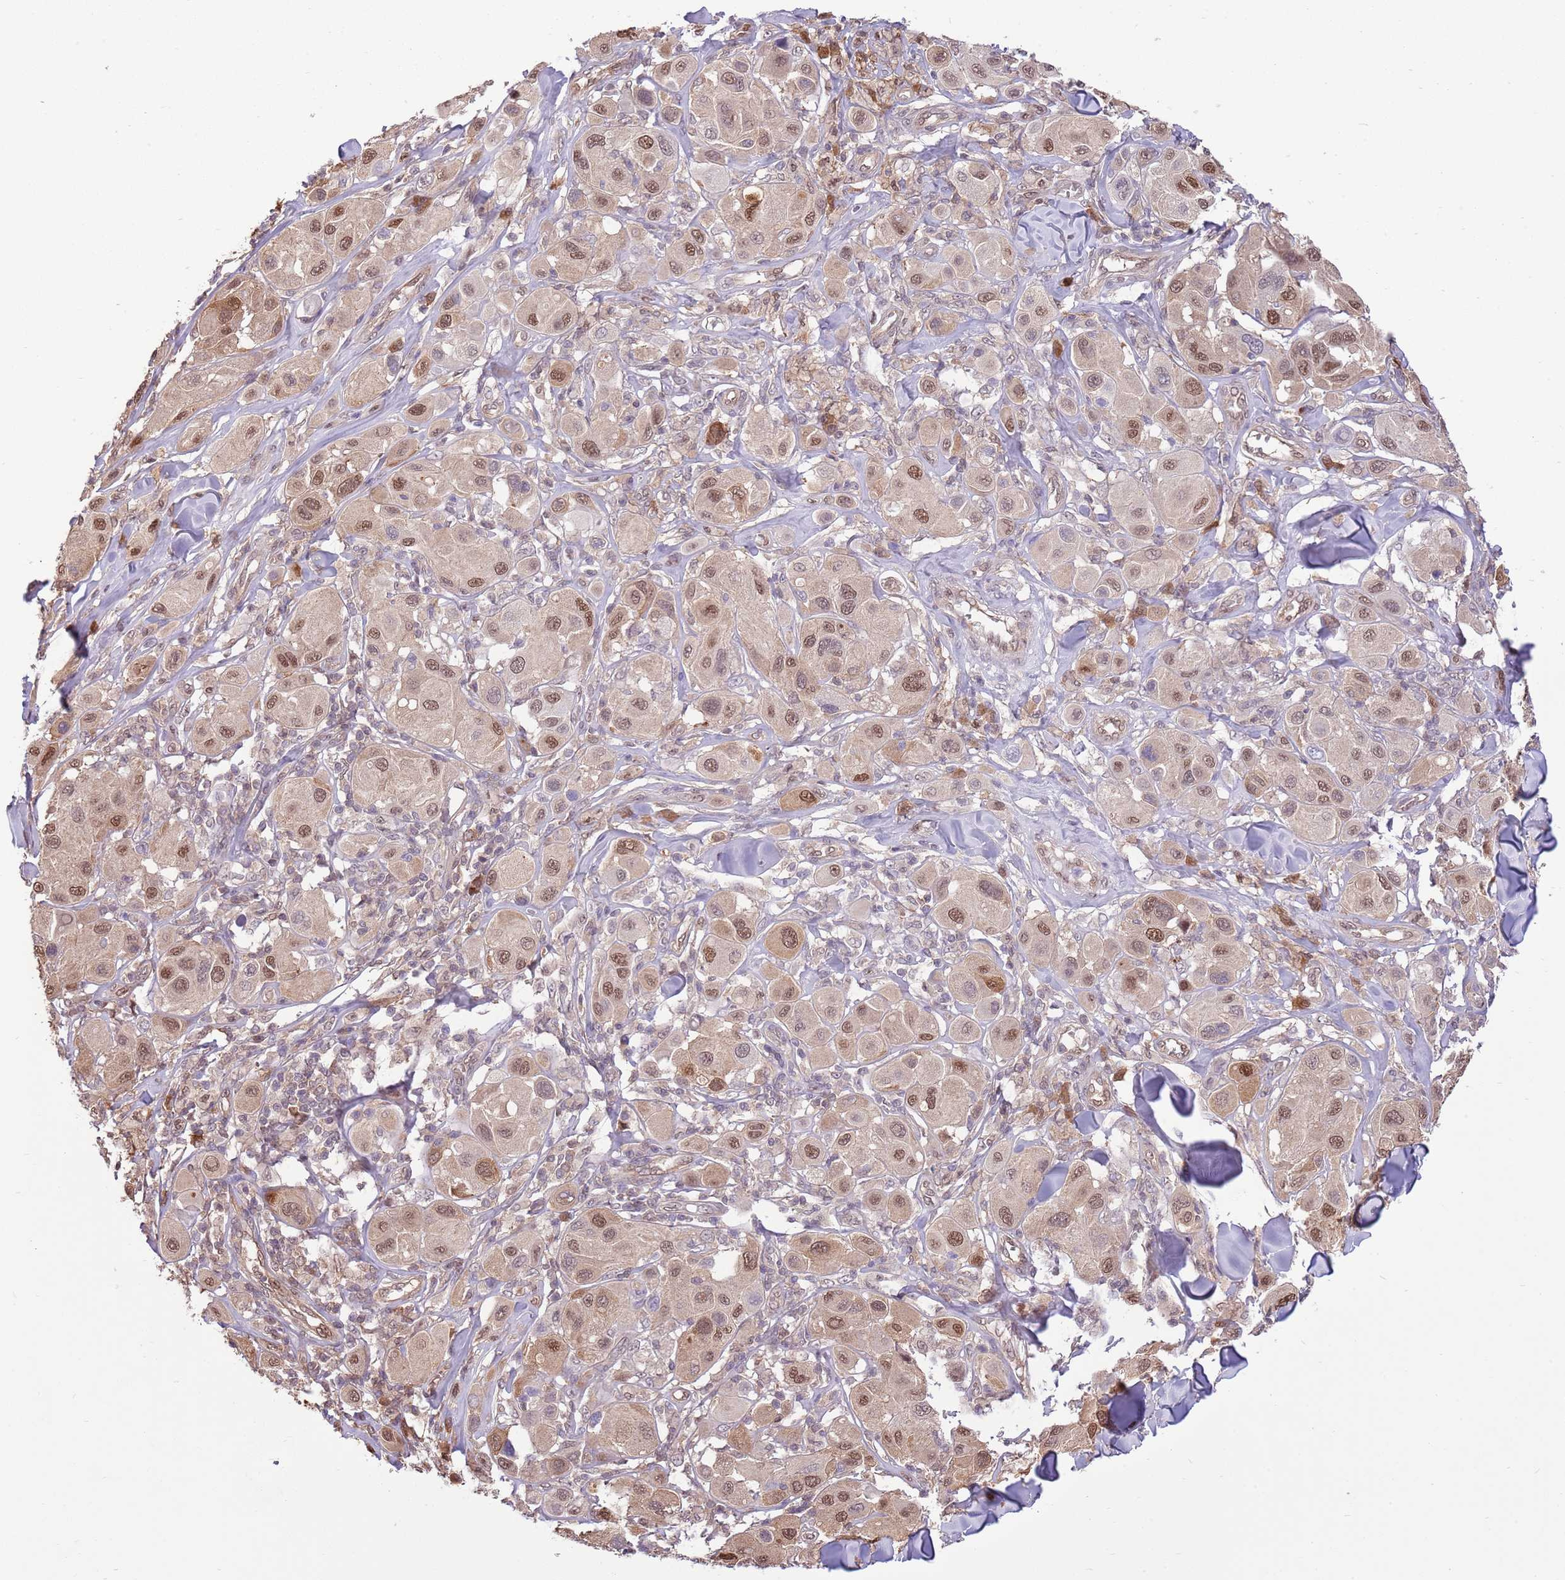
{"staining": {"intensity": "moderate", "quantity": ">75%", "location": "nuclear"}, "tissue": "melanoma", "cell_type": "Tumor cells", "image_type": "cancer", "snomed": [{"axis": "morphology", "description": "Malignant melanoma, Metastatic site"}, {"axis": "topography", "description": "Skin"}], "caption": "IHC micrograph of neoplastic tissue: malignant melanoma (metastatic site) stained using IHC shows medium levels of moderate protein expression localized specifically in the nuclear of tumor cells, appearing as a nuclear brown color.", "gene": "NSFL1C", "patient": {"sex": "male", "age": 41}}